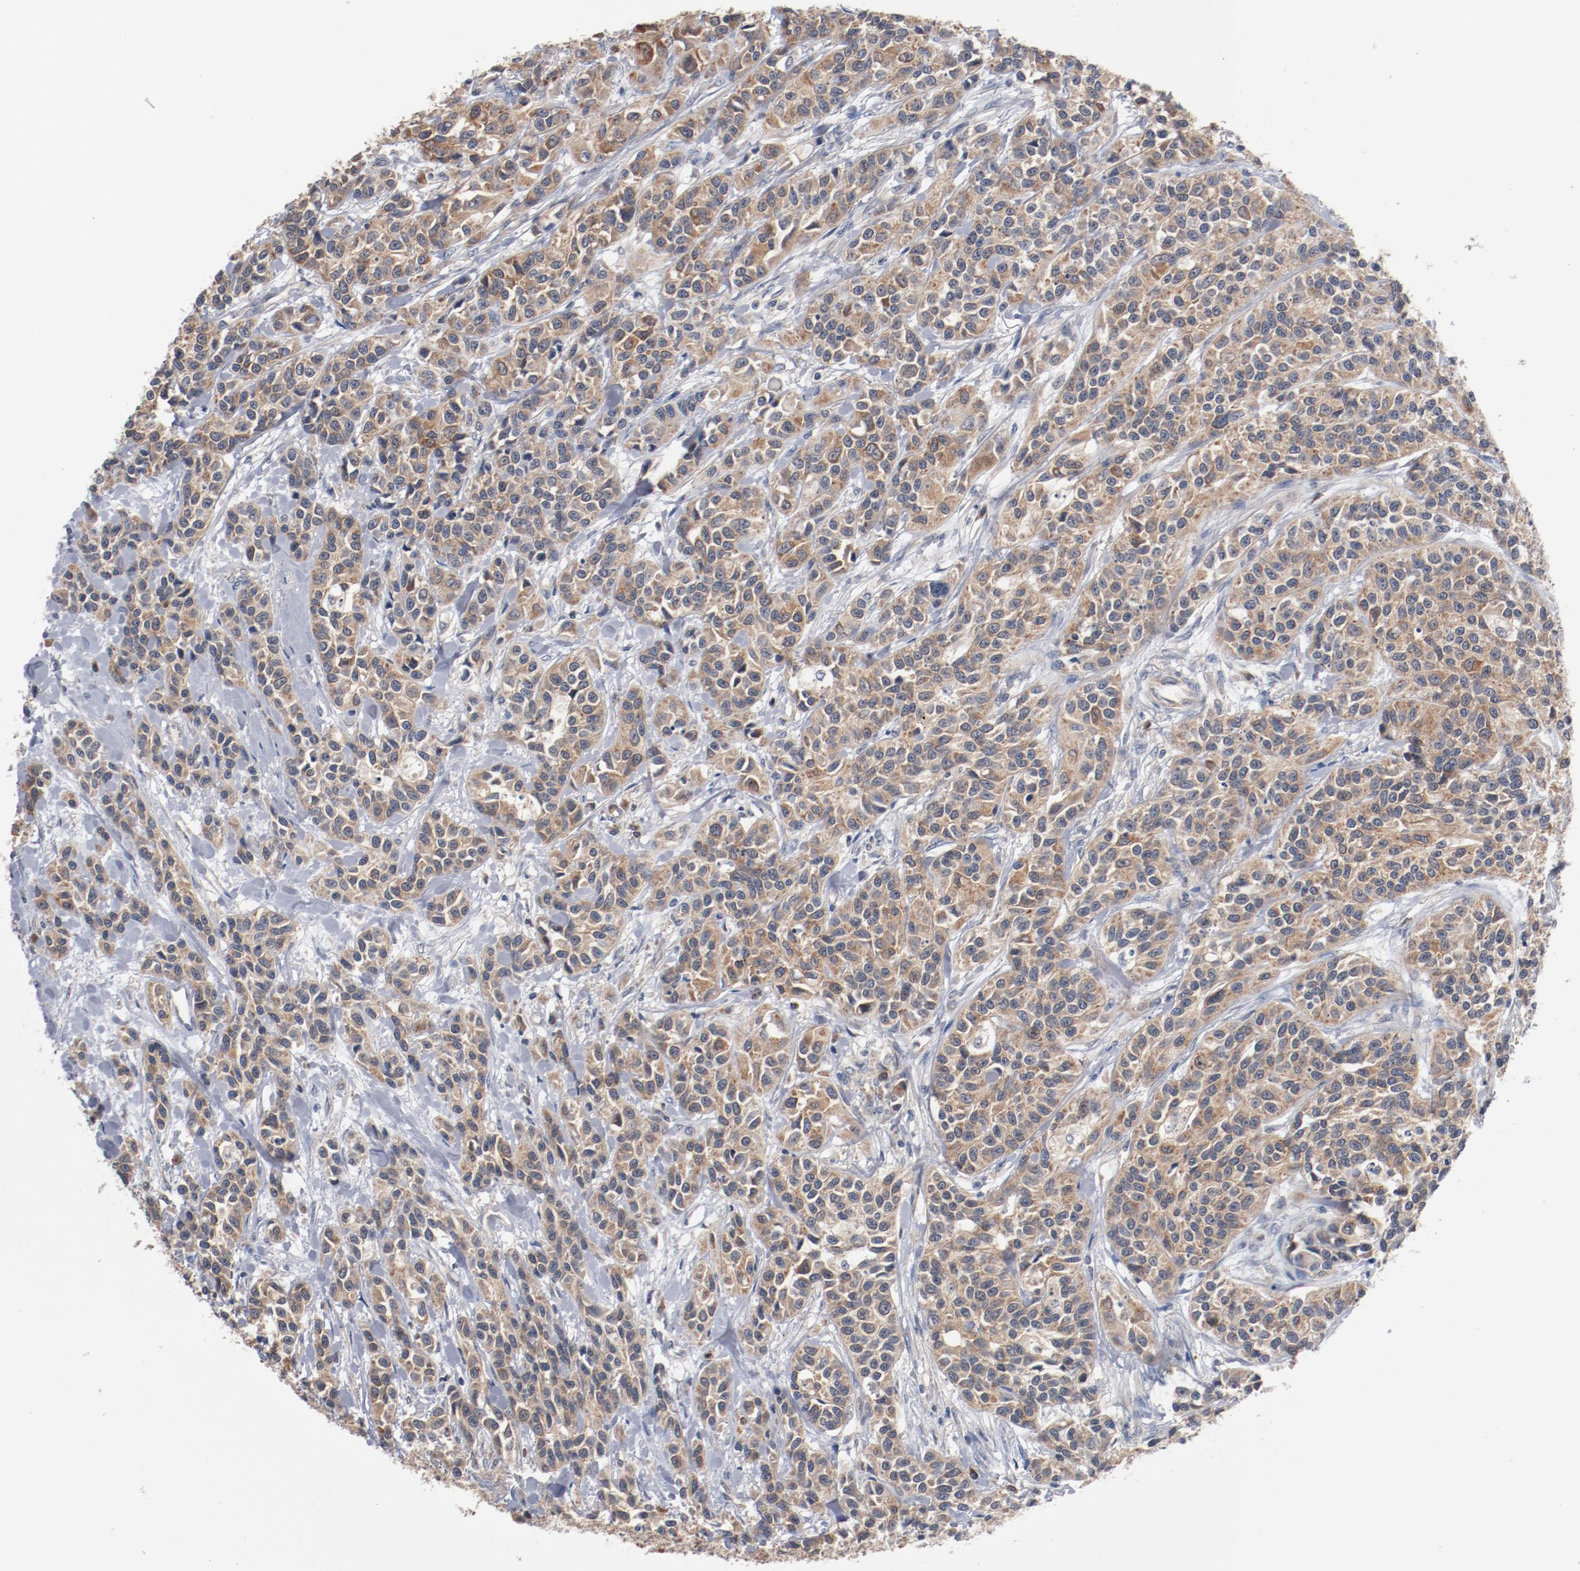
{"staining": {"intensity": "moderate", "quantity": ">75%", "location": "cytoplasmic/membranous"}, "tissue": "urothelial cancer", "cell_type": "Tumor cells", "image_type": "cancer", "snomed": [{"axis": "morphology", "description": "Urothelial carcinoma, High grade"}, {"axis": "topography", "description": "Urinary bladder"}], "caption": "Immunohistochemistry (IHC) of human high-grade urothelial carcinoma displays medium levels of moderate cytoplasmic/membranous staining in approximately >75% of tumor cells.", "gene": "RNASE11", "patient": {"sex": "female", "age": 81}}